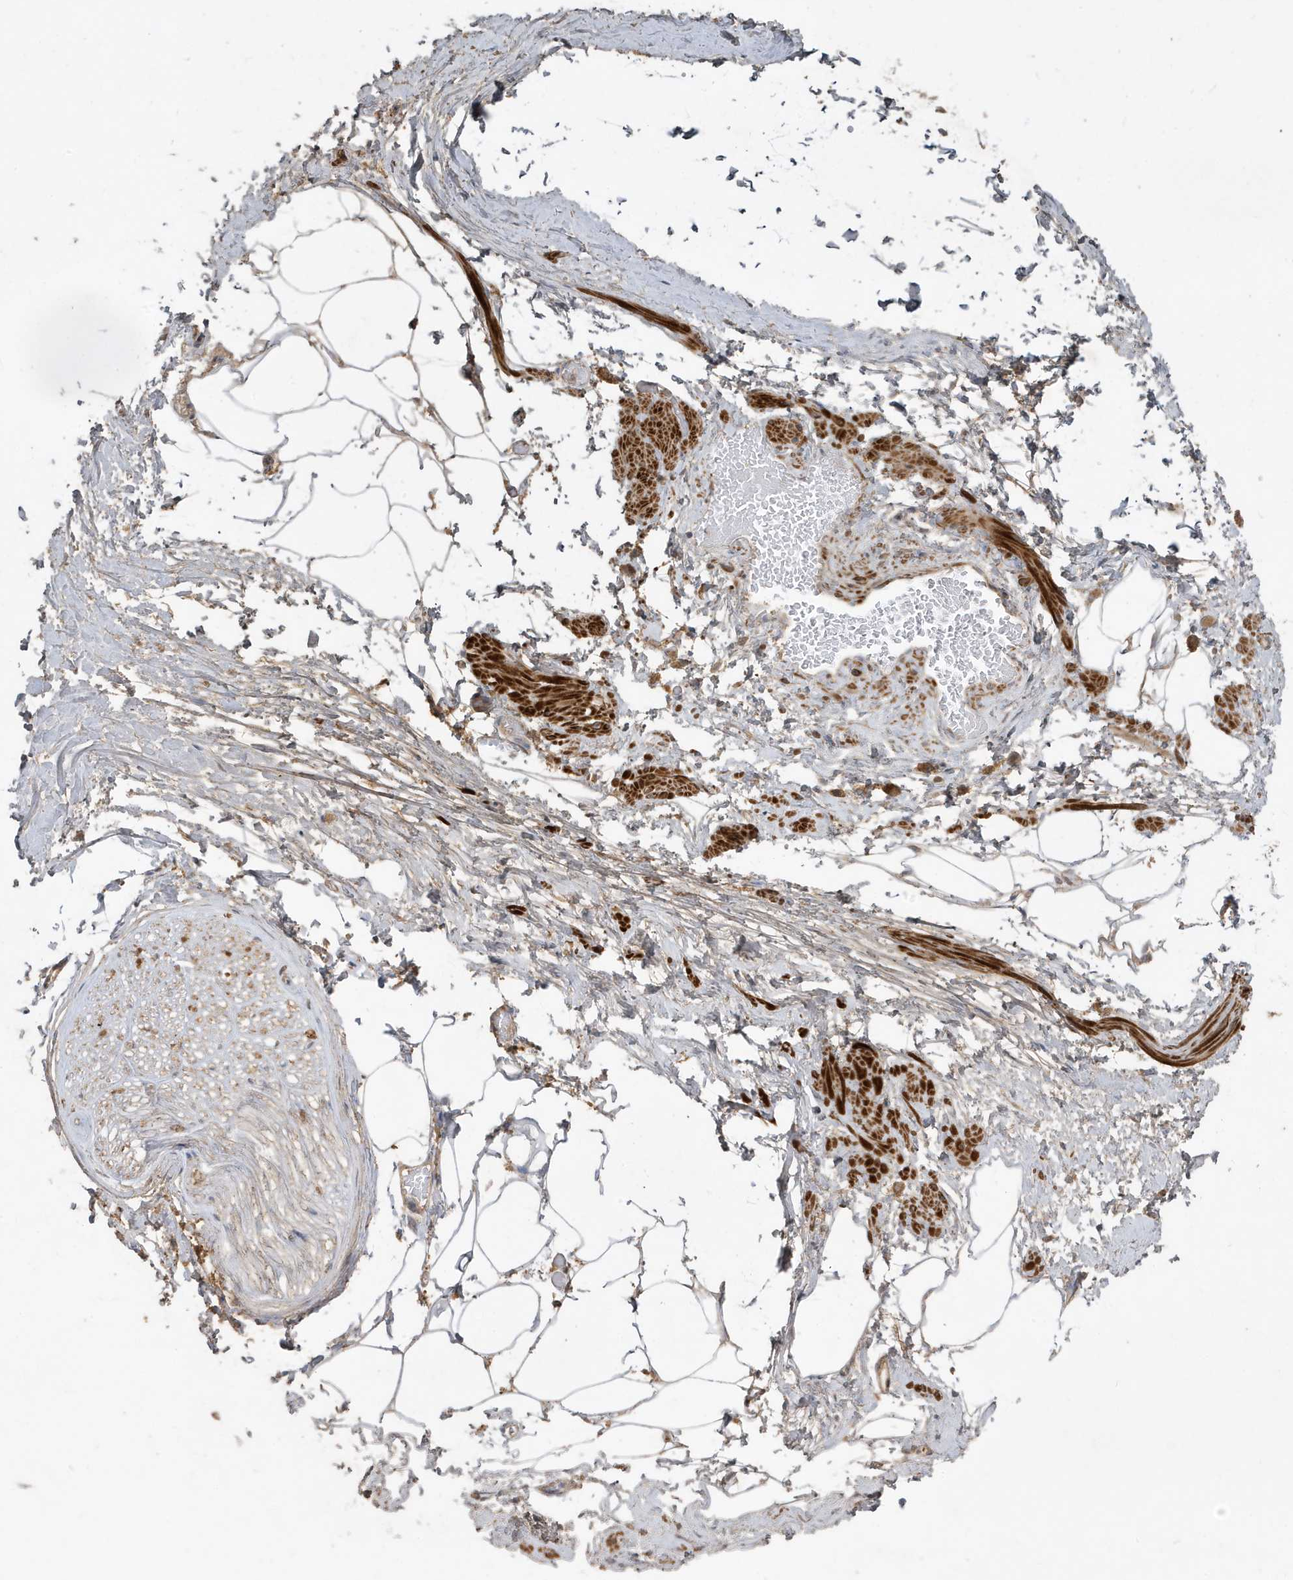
{"staining": {"intensity": "negative", "quantity": "none", "location": "none"}, "tissue": "adipose tissue", "cell_type": "Adipocytes", "image_type": "normal", "snomed": [{"axis": "morphology", "description": "Normal tissue, NOS"}, {"axis": "morphology", "description": "Adenocarcinoma, Low grade"}, {"axis": "topography", "description": "Prostate"}, {"axis": "topography", "description": "Peripheral nerve tissue"}], "caption": "Protein analysis of benign adipose tissue shows no significant expression in adipocytes. (DAB (3,3'-diaminobenzidine) immunohistochemistry visualized using brightfield microscopy, high magnification).", "gene": "PRRT3", "patient": {"sex": "male", "age": 63}}